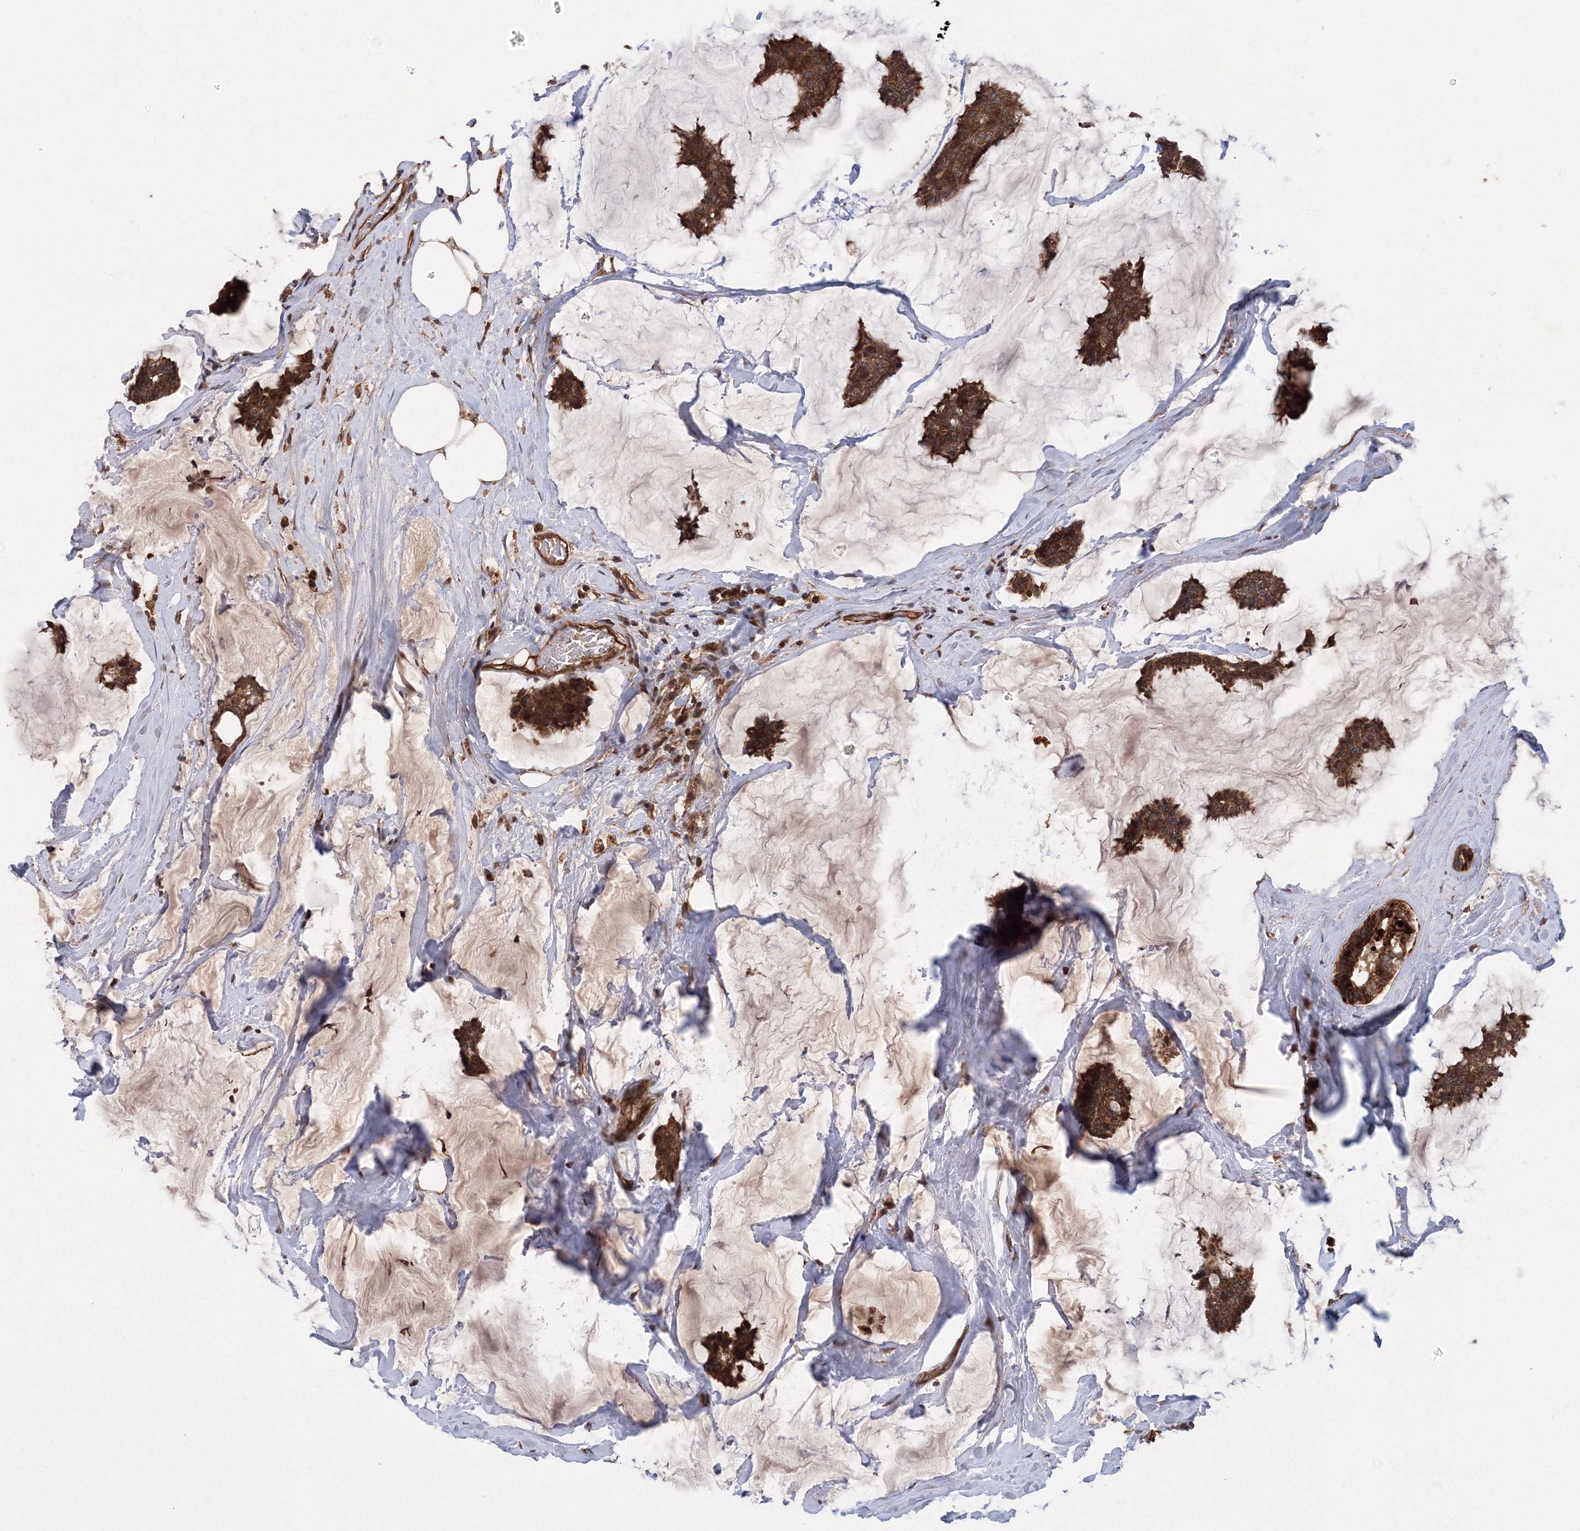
{"staining": {"intensity": "moderate", "quantity": ">75%", "location": "cytoplasmic/membranous"}, "tissue": "breast cancer", "cell_type": "Tumor cells", "image_type": "cancer", "snomed": [{"axis": "morphology", "description": "Duct carcinoma"}, {"axis": "topography", "description": "Breast"}], "caption": "IHC (DAB (3,3'-diaminobenzidine)) staining of infiltrating ductal carcinoma (breast) displays moderate cytoplasmic/membranous protein positivity in approximately >75% of tumor cells.", "gene": "ATG3", "patient": {"sex": "female", "age": 93}}